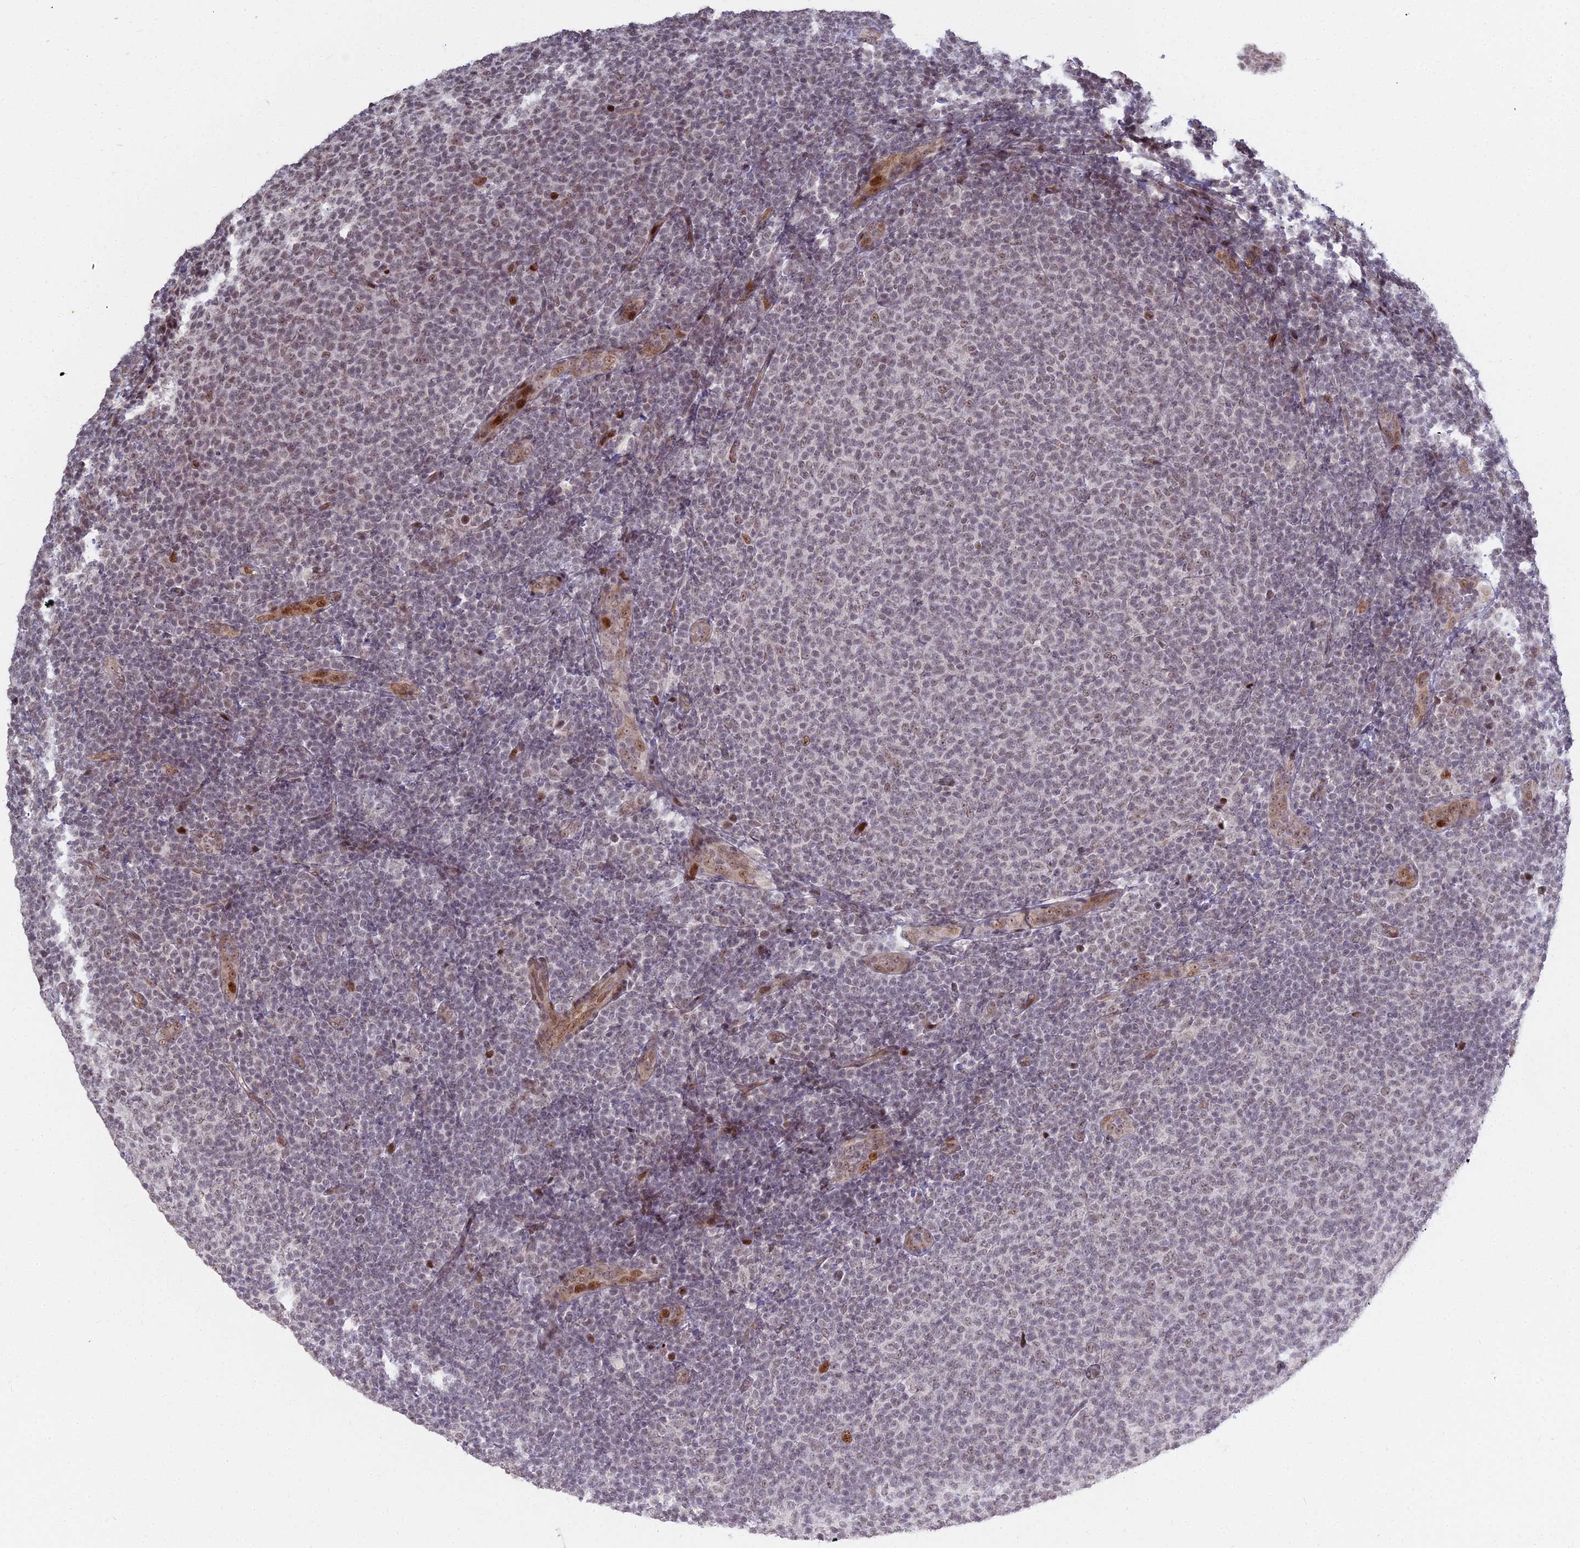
{"staining": {"intensity": "weak", "quantity": "<25%", "location": "nuclear"}, "tissue": "lymphoma", "cell_type": "Tumor cells", "image_type": "cancer", "snomed": [{"axis": "morphology", "description": "Malignant lymphoma, non-Hodgkin's type, Low grade"}, {"axis": "topography", "description": "Lymph node"}], "caption": "This is an immunohistochemistry (IHC) histopathology image of low-grade malignant lymphoma, non-Hodgkin's type. There is no positivity in tumor cells.", "gene": "ABCA2", "patient": {"sex": "male", "age": 66}}